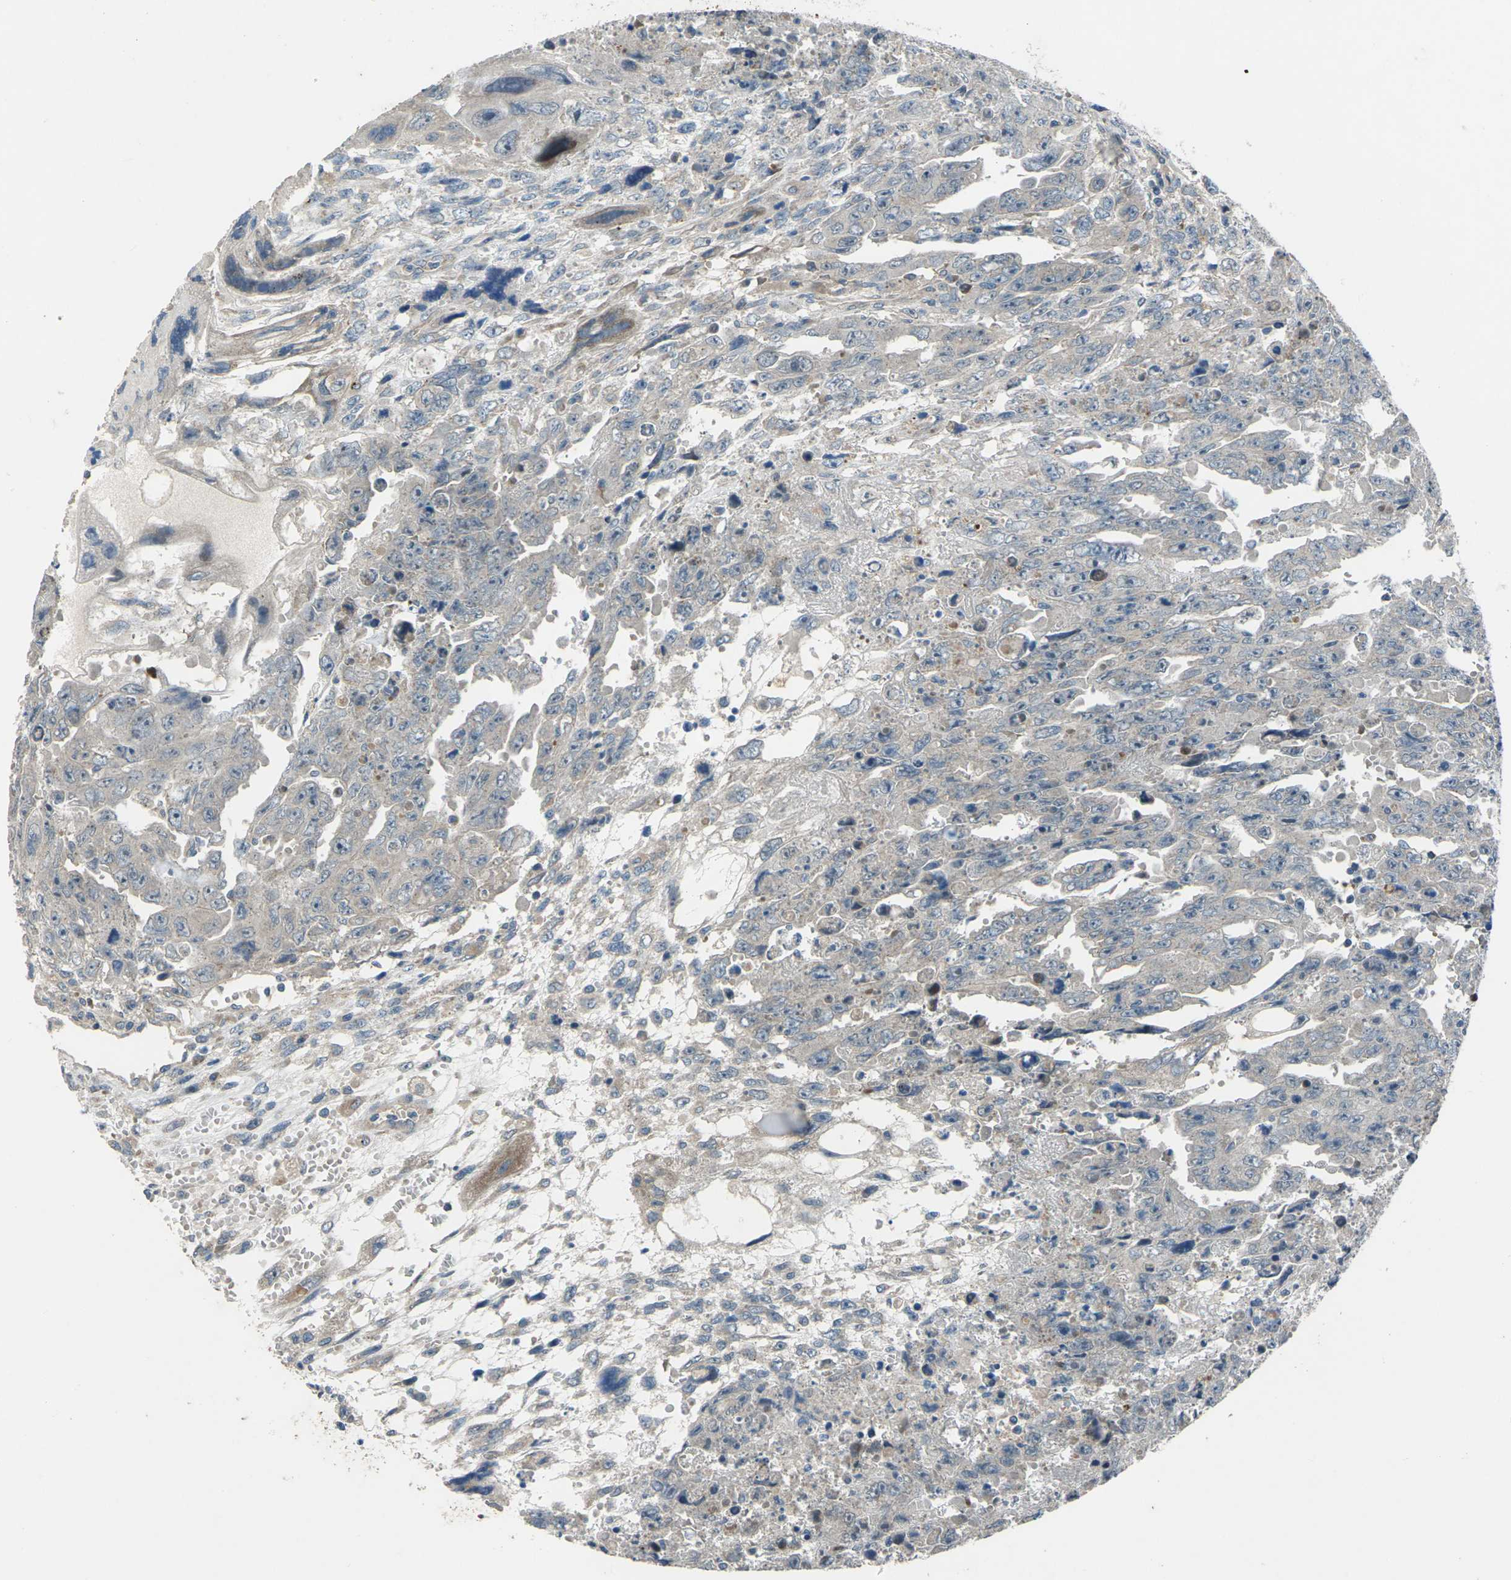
{"staining": {"intensity": "weak", "quantity": "<25%", "location": "cytoplasmic/membranous"}, "tissue": "testis cancer", "cell_type": "Tumor cells", "image_type": "cancer", "snomed": [{"axis": "morphology", "description": "Carcinoma, Embryonal, NOS"}, {"axis": "topography", "description": "Testis"}], "caption": "Immunohistochemistry (IHC) of testis cancer (embryonal carcinoma) displays no expression in tumor cells. (Stains: DAB (3,3'-diaminobenzidine) IHC with hematoxylin counter stain, Microscopy: brightfield microscopy at high magnification).", "gene": "EDNRA", "patient": {"sex": "male", "age": 28}}